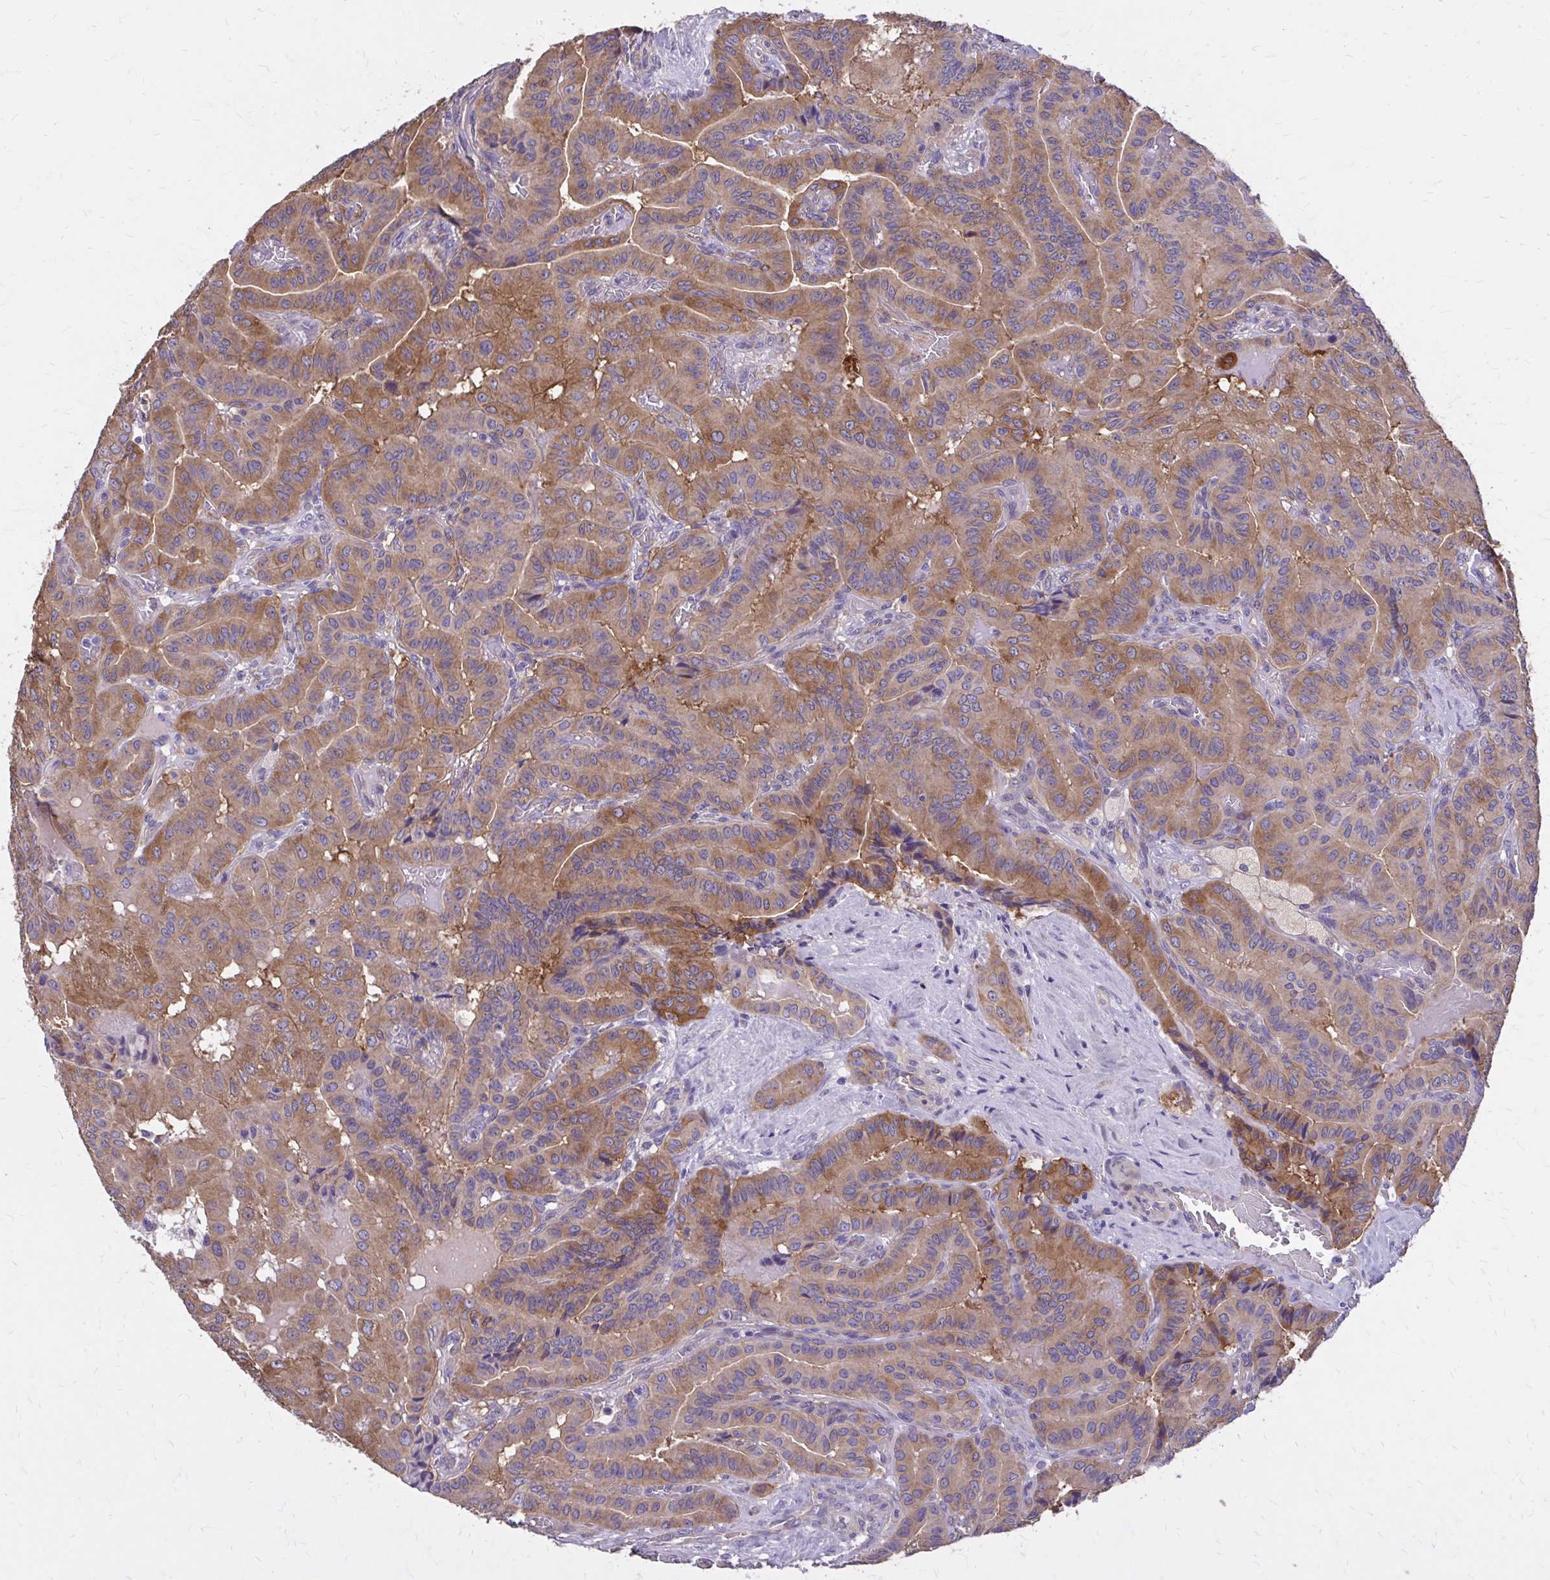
{"staining": {"intensity": "moderate", "quantity": "25%-75%", "location": "cytoplasmic/membranous"}, "tissue": "thyroid cancer", "cell_type": "Tumor cells", "image_type": "cancer", "snomed": [{"axis": "morphology", "description": "Papillary adenocarcinoma, NOS"}, {"axis": "morphology", "description": "Papillary adenoma metastatic"}, {"axis": "topography", "description": "Thyroid gland"}], "caption": "Thyroid cancer (papillary adenoma metastatic) tissue displays moderate cytoplasmic/membranous expression in approximately 25%-75% of tumor cells", "gene": "EPB41L1", "patient": {"sex": "male", "age": 87}}